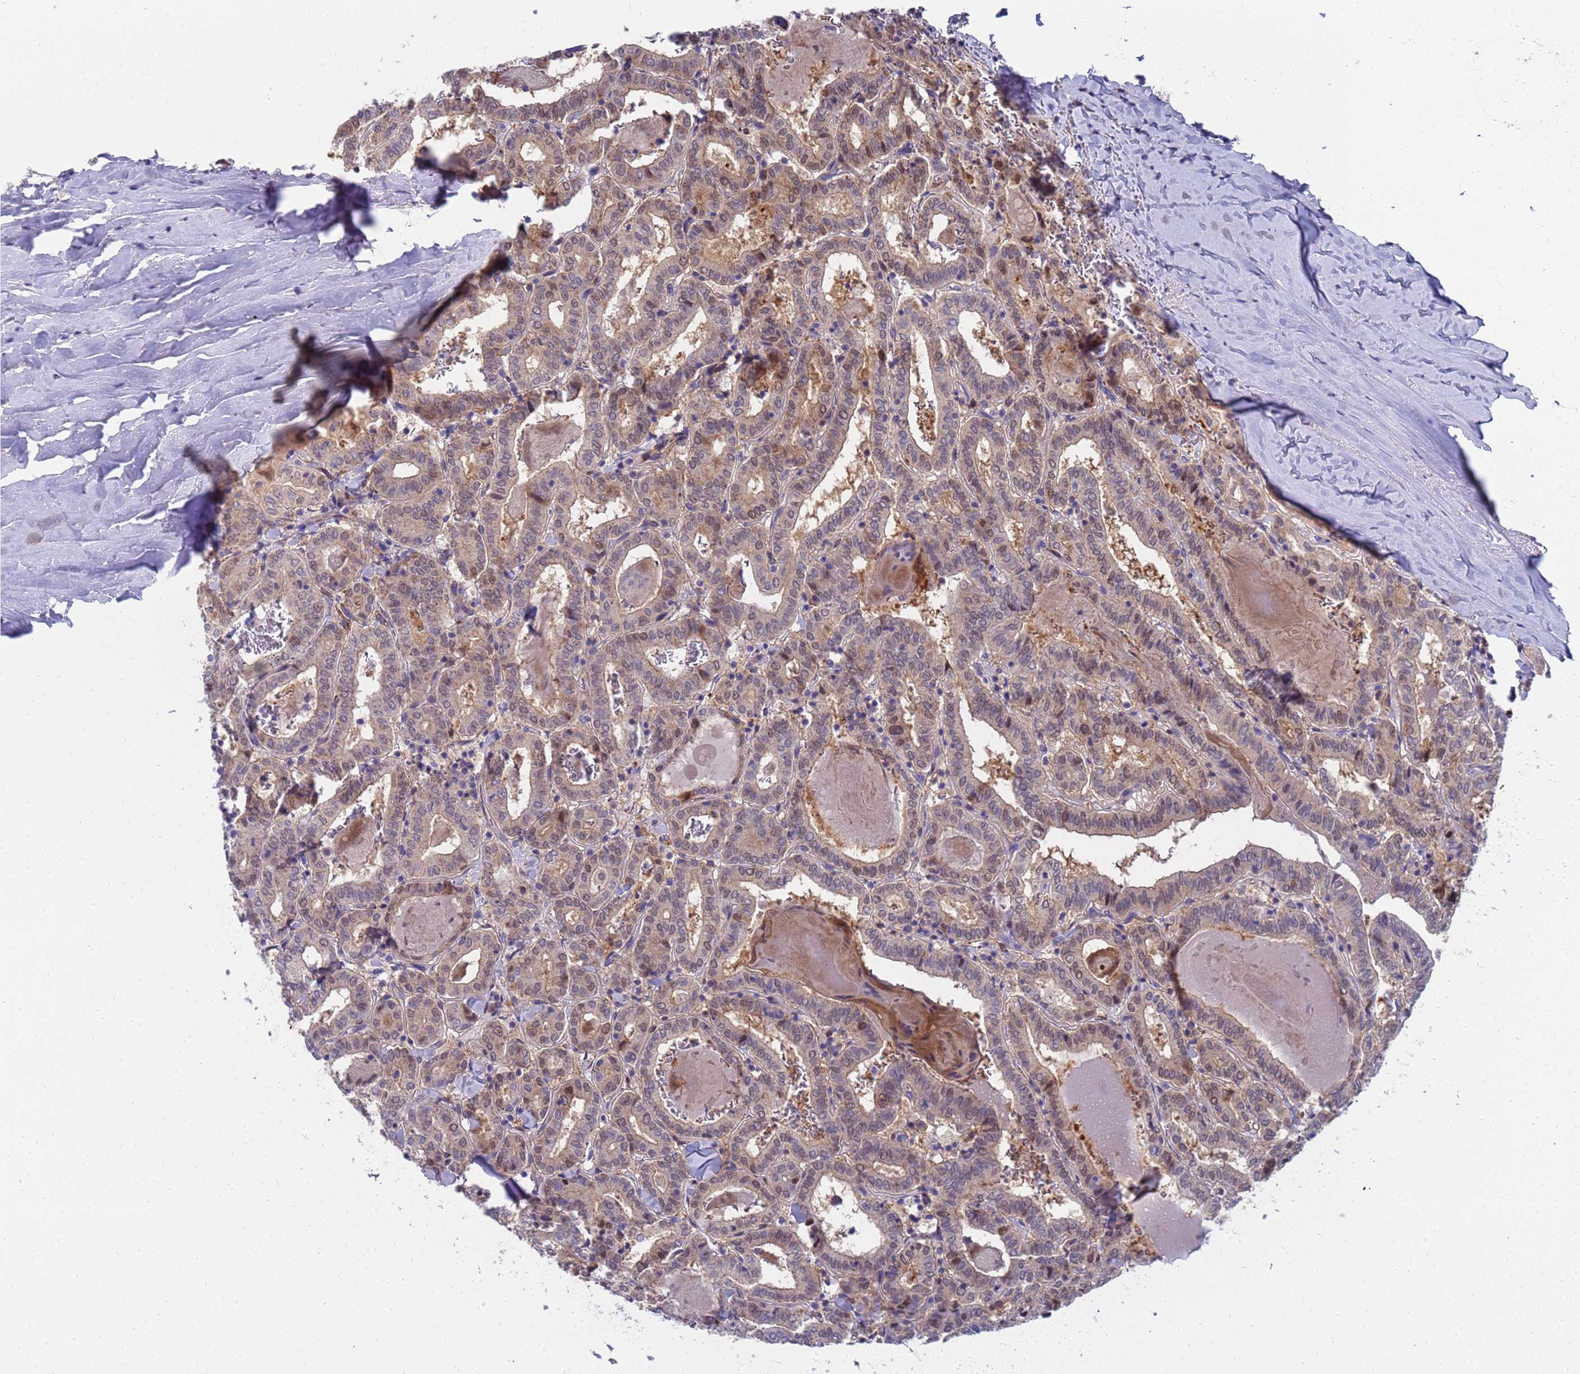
{"staining": {"intensity": "weak", "quantity": "25%-75%", "location": "cytoplasmic/membranous,nuclear"}, "tissue": "thyroid cancer", "cell_type": "Tumor cells", "image_type": "cancer", "snomed": [{"axis": "morphology", "description": "Papillary adenocarcinoma, NOS"}, {"axis": "topography", "description": "Thyroid gland"}], "caption": "Thyroid cancer stained with DAB IHC reveals low levels of weak cytoplasmic/membranous and nuclear staining in approximately 25%-75% of tumor cells. (brown staining indicates protein expression, while blue staining denotes nuclei).", "gene": "ENOSF1", "patient": {"sex": "female", "age": 72}}